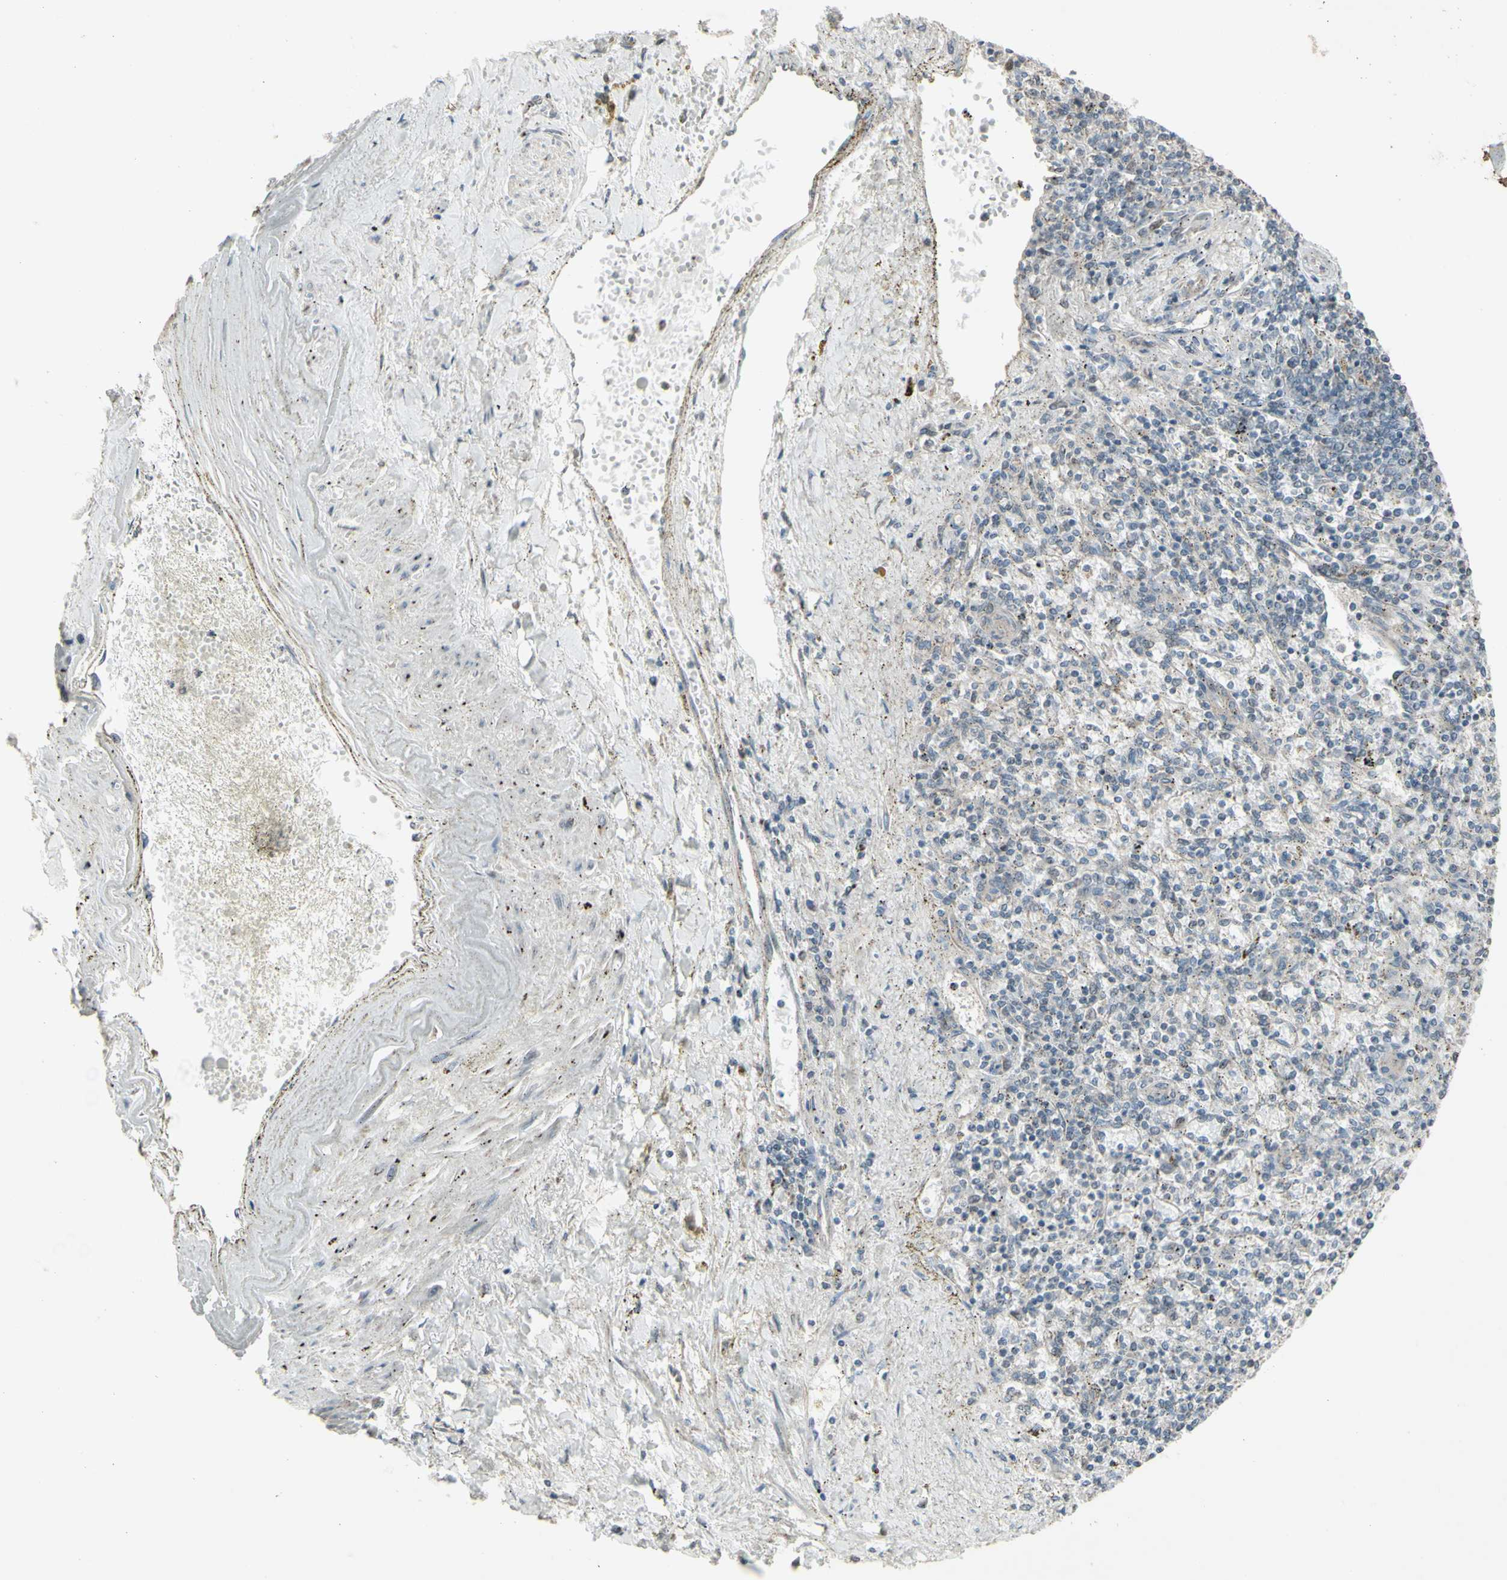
{"staining": {"intensity": "negative", "quantity": "none", "location": "none"}, "tissue": "spleen", "cell_type": "Cells in red pulp", "image_type": "normal", "snomed": [{"axis": "morphology", "description": "Normal tissue, NOS"}, {"axis": "topography", "description": "Spleen"}], "caption": "IHC of benign human spleen reveals no staining in cells in red pulp.", "gene": "ENSG00000285526", "patient": {"sex": "male", "age": 72}}